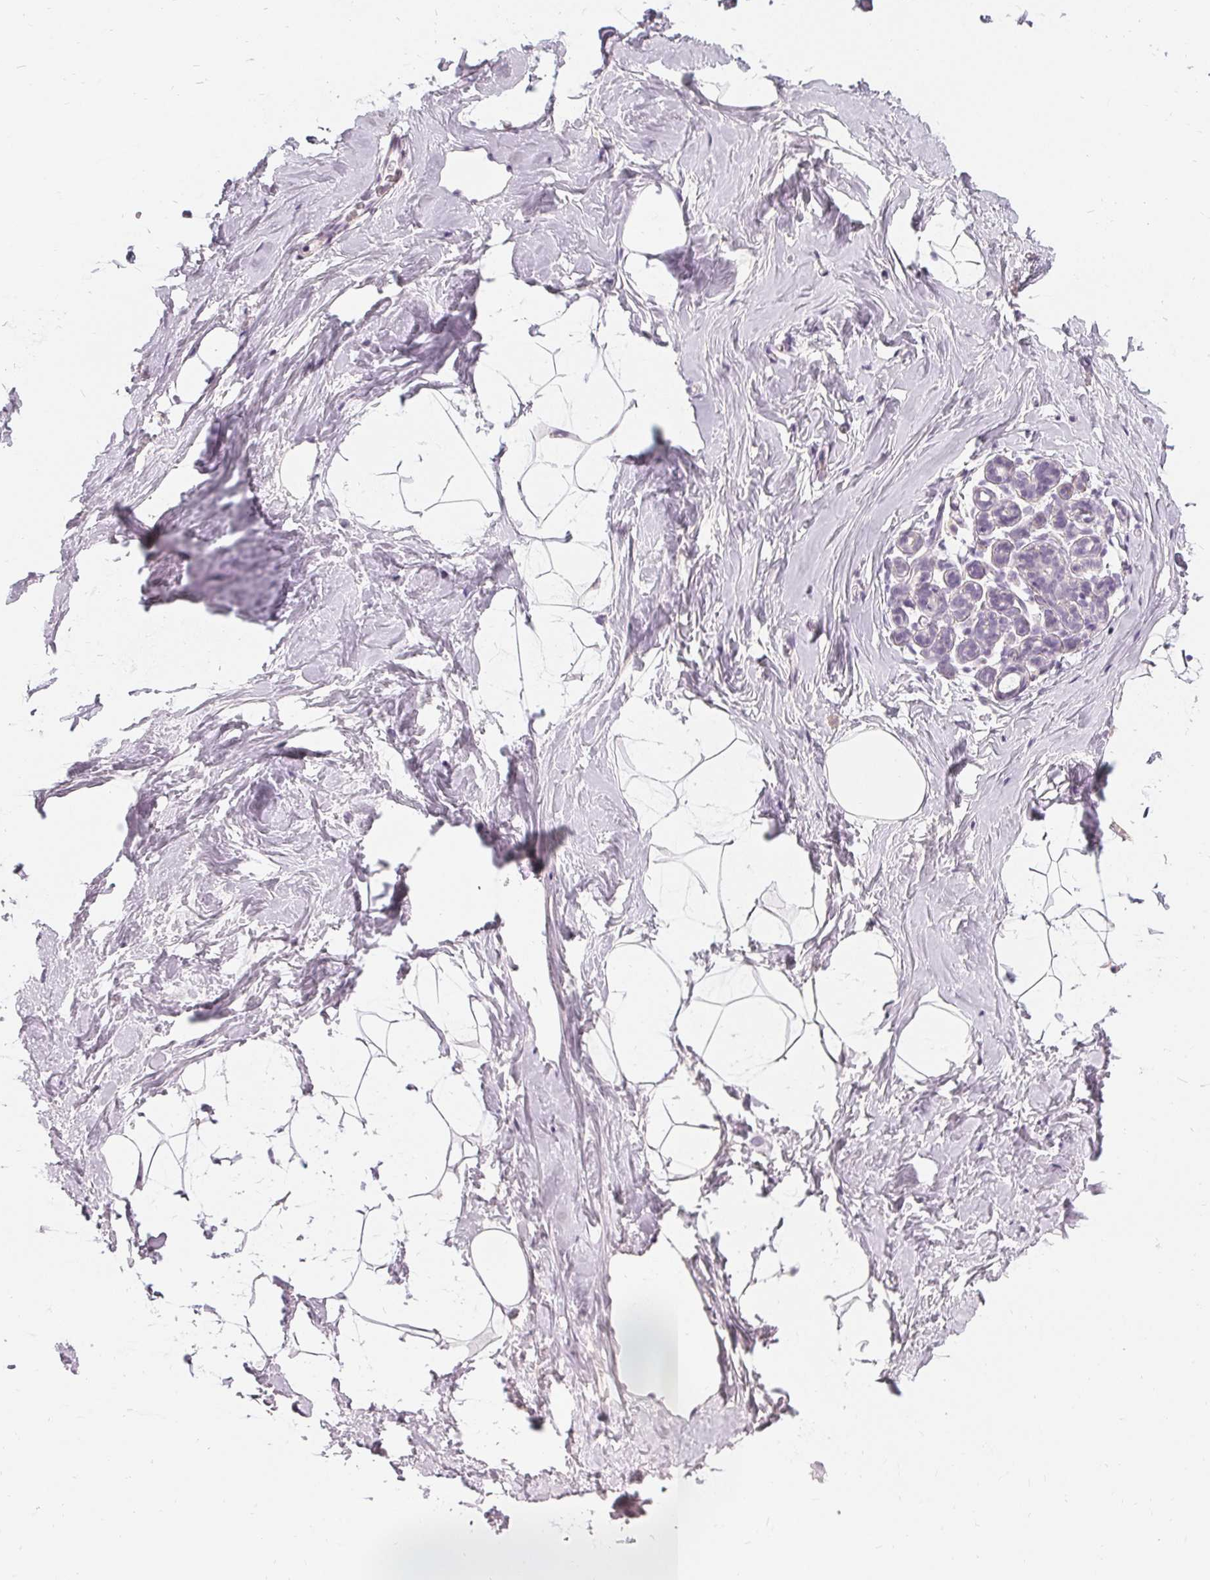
{"staining": {"intensity": "negative", "quantity": "none", "location": "none"}, "tissue": "breast", "cell_type": "Adipocytes", "image_type": "normal", "snomed": [{"axis": "morphology", "description": "Normal tissue, NOS"}, {"axis": "topography", "description": "Breast"}], "caption": "The immunohistochemistry image has no significant positivity in adipocytes of breast.", "gene": "HOPX", "patient": {"sex": "female", "age": 32}}